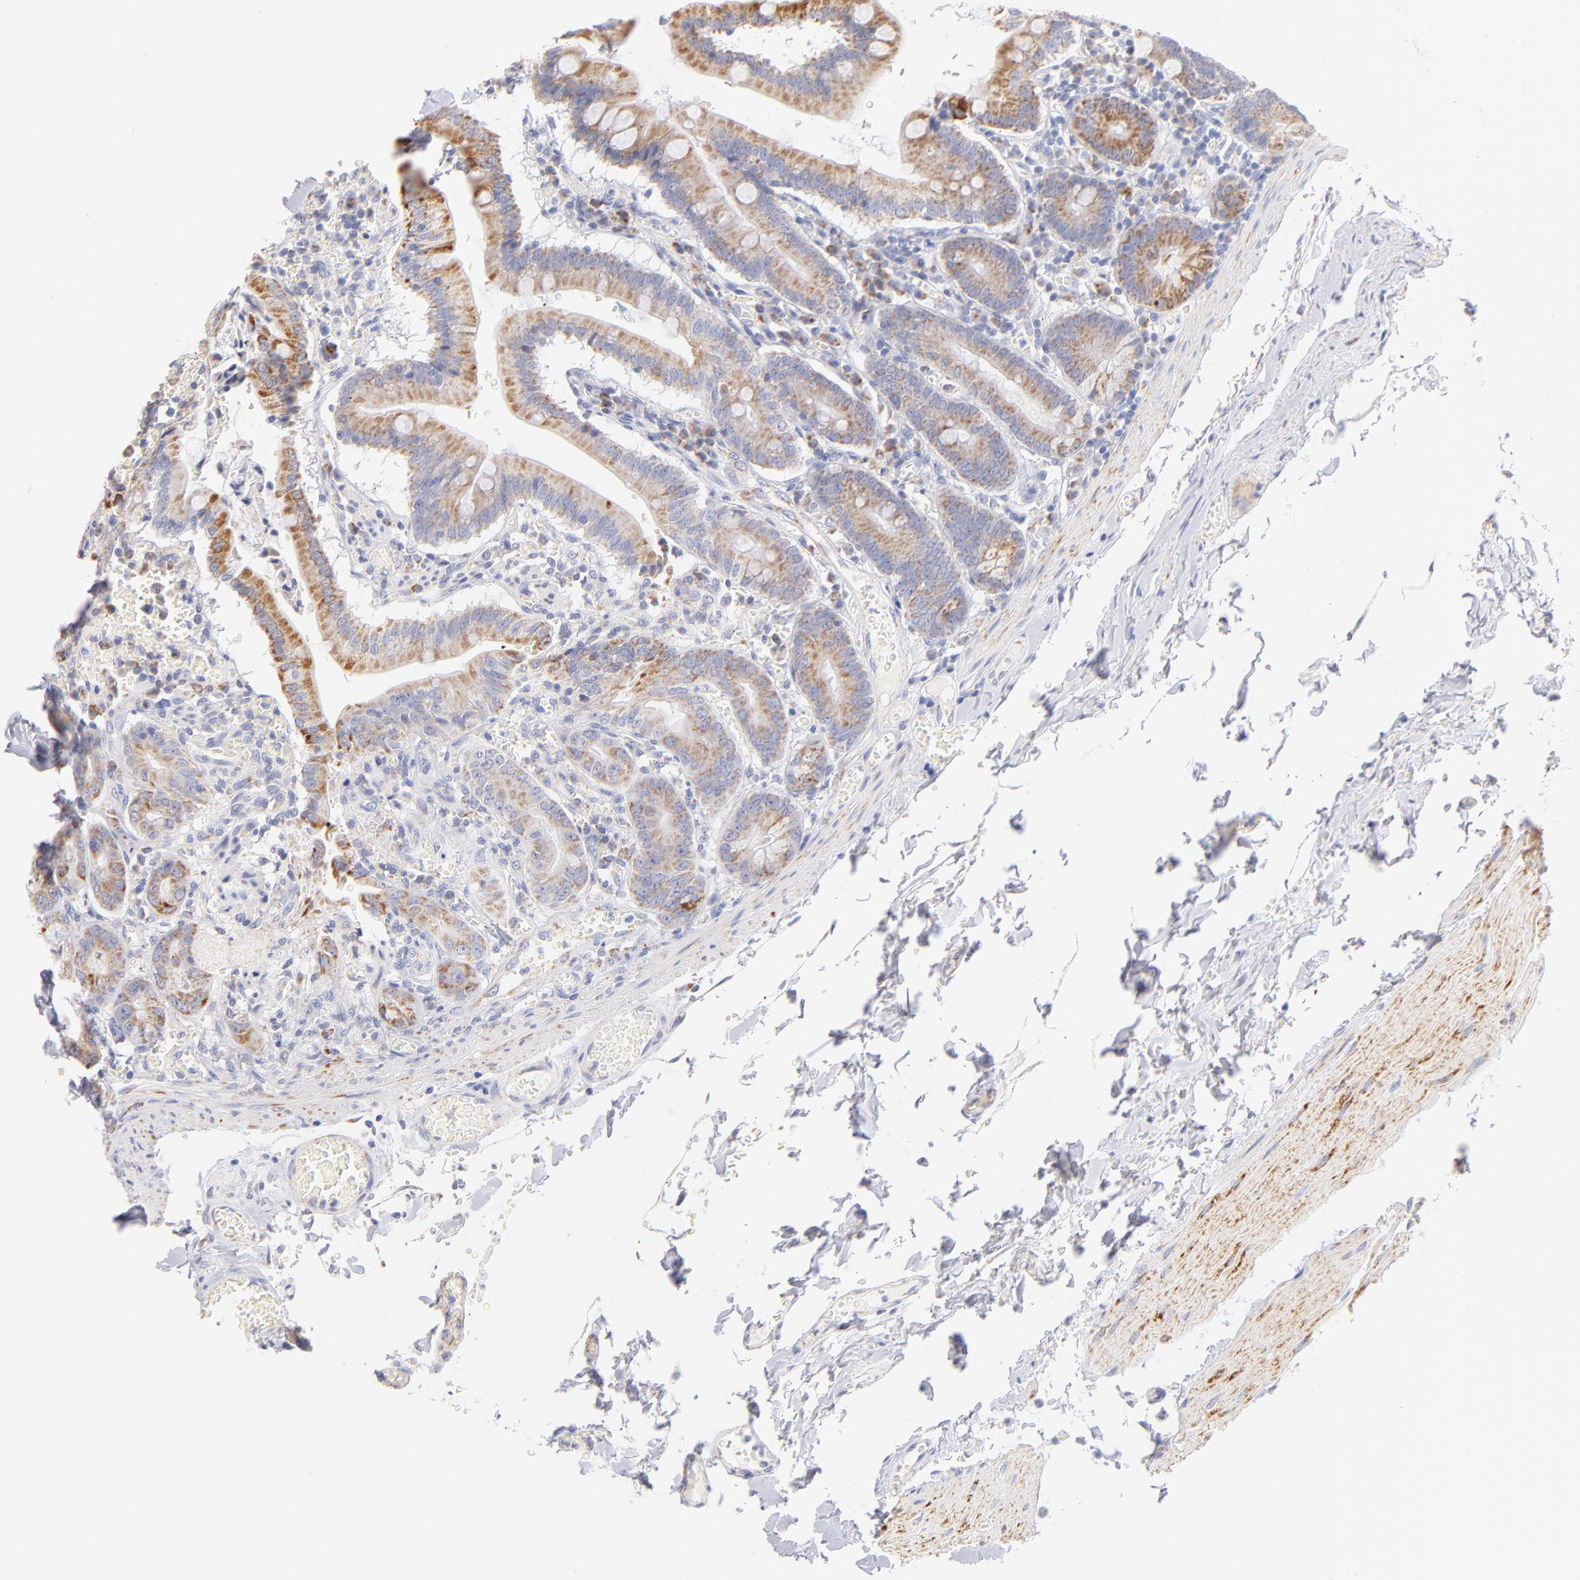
{"staining": {"intensity": "moderate", "quantity": "25%-75%", "location": "cytoplasmic/membranous"}, "tissue": "small intestine", "cell_type": "Glandular cells", "image_type": "normal", "snomed": [{"axis": "morphology", "description": "Normal tissue, NOS"}, {"axis": "topography", "description": "Small intestine"}], "caption": "Brown immunohistochemical staining in benign human small intestine reveals moderate cytoplasmic/membranous positivity in approximately 25%-75% of glandular cells.", "gene": "AIFM1", "patient": {"sex": "male", "age": 71}}